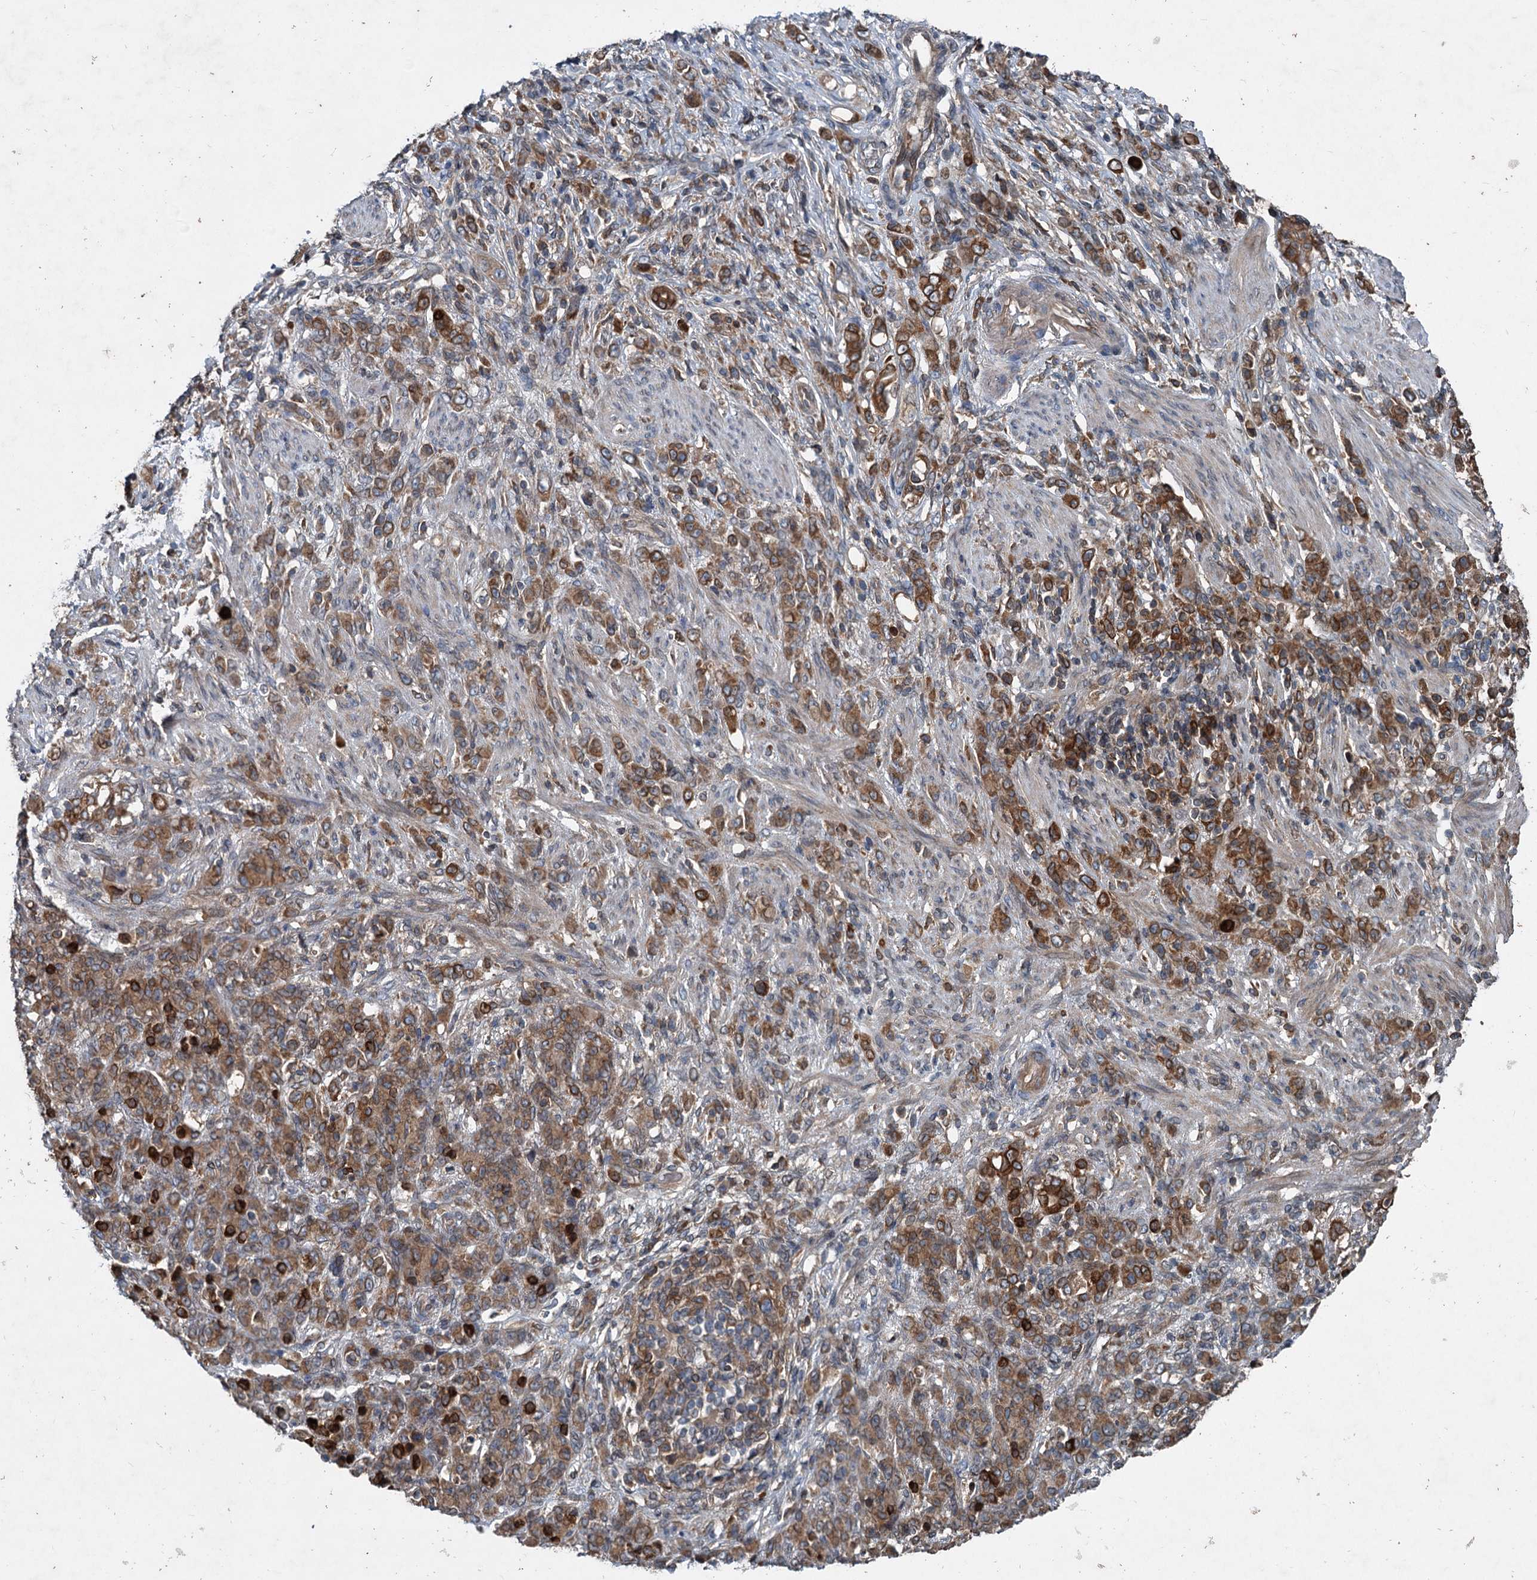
{"staining": {"intensity": "moderate", "quantity": ">75%", "location": "cytoplasmic/membranous"}, "tissue": "stomach cancer", "cell_type": "Tumor cells", "image_type": "cancer", "snomed": [{"axis": "morphology", "description": "Adenocarcinoma, NOS"}, {"axis": "topography", "description": "Stomach"}], "caption": "Tumor cells reveal moderate cytoplasmic/membranous staining in about >75% of cells in stomach cancer.", "gene": "TAPBPL", "patient": {"sex": "female", "age": 79}}